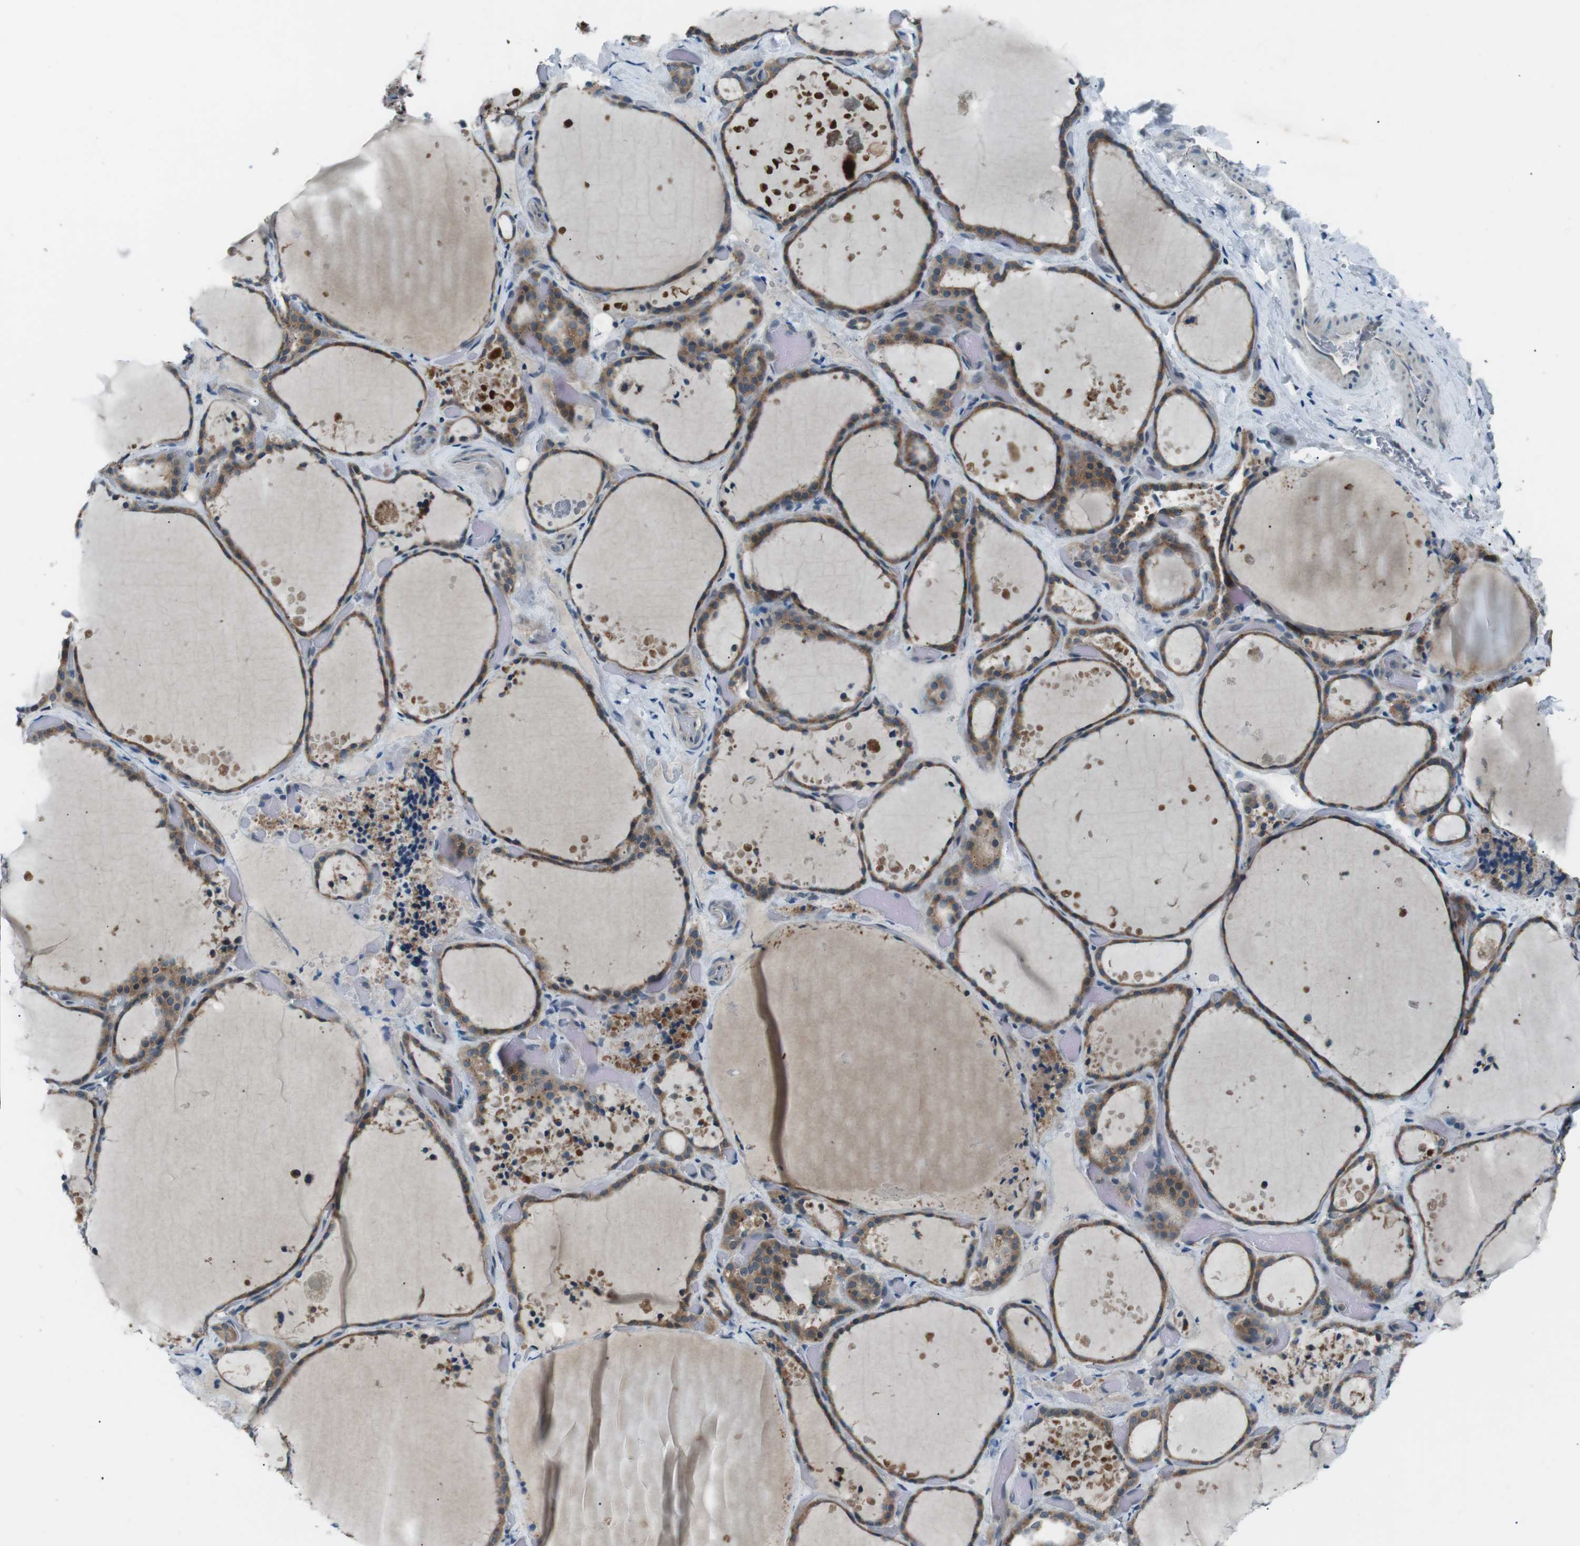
{"staining": {"intensity": "moderate", "quantity": ">75%", "location": "cytoplasmic/membranous"}, "tissue": "thyroid gland", "cell_type": "Glandular cells", "image_type": "normal", "snomed": [{"axis": "morphology", "description": "Normal tissue, NOS"}, {"axis": "topography", "description": "Thyroid gland"}], "caption": "Benign thyroid gland displays moderate cytoplasmic/membranous positivity in approximately >75% of glandular cells, visualized by immunohistochemistry. (DAB (3,3'-diaminobenzidine) IHC with brightfield microscopy, high magnification).", "gene": "LRIG2", "patient": {"sex": "female", "age": 44}}